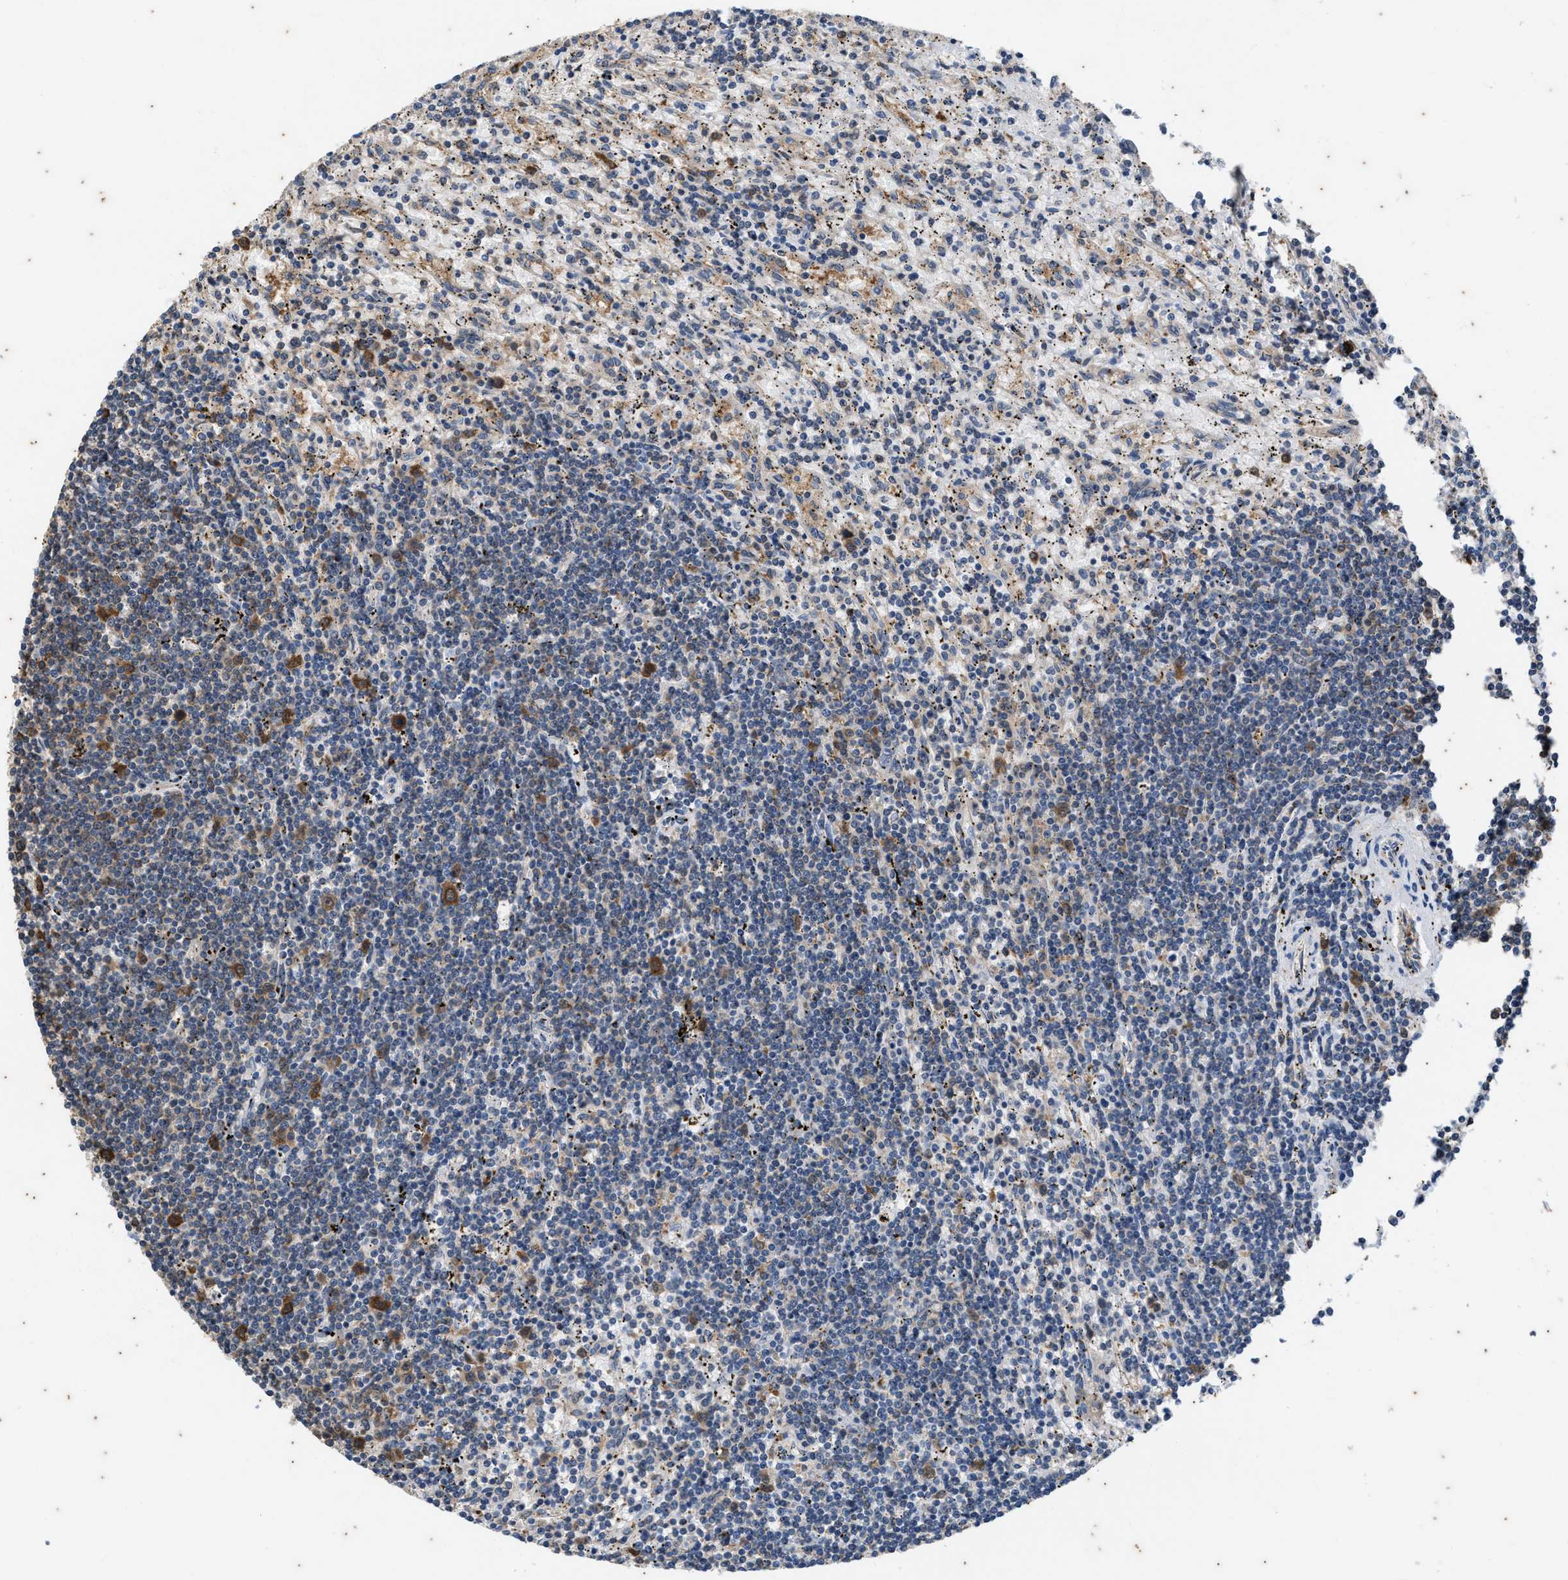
{"staining": {"intensity": "moderate", "quantity": "<25%", "location": "cytoplasmic/membranous"}, "tissue": "lymphoma", "cell_type": "Tumor cells", "image_type": "cancer", "snomed": [{"axis": "morphology", "description": "Malignant lymphoma, non-Hodgkin's type, Low grade"}, {"axis": "topography", "description": "Spleen"}], "caption": "Immunohistochemical staining of lymphoma exhibits low levels of moderate cytoplasmic/membranous protein staining in about <25% of tumor cells. (brown staining indicates protein expression, while blue staining denotes nuclei).", "gene": "COX19", "patient": {"sex": "male", "age": 76}}